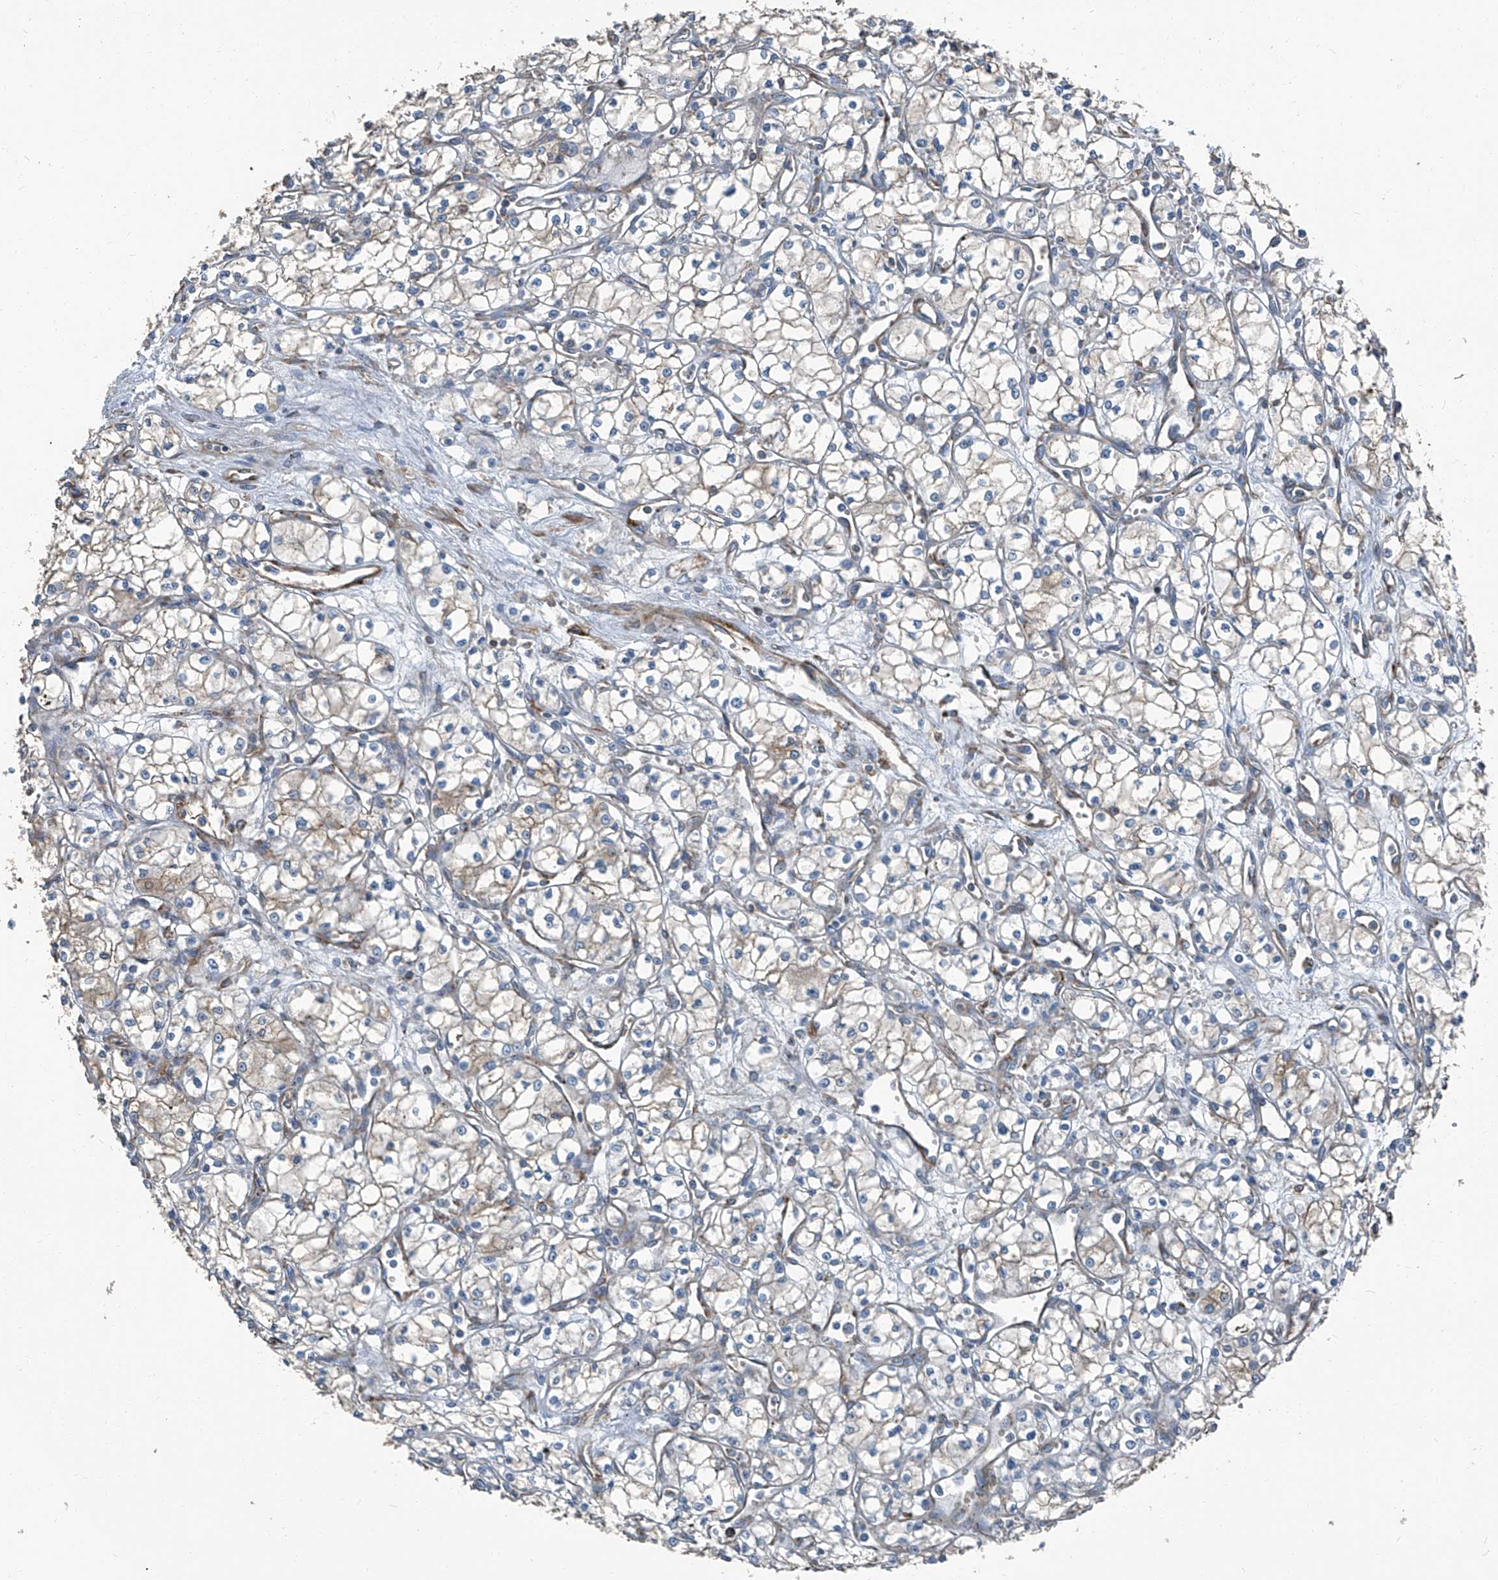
{"staining": {"intensity": "weak", "quantity": "25%-75%", "location": "cytoplasmic/membranous"}, "tissue": "renal cancer", "cell_type": "Tumor cells", "image_type": "cancer", "snomed": [{"axis": "morphology", "description": "Adenocarcinoma, NOS"}, {"axis": "topography", "description": "Kidney"}], "caption": "Immunohistochemical staining of adenocarcinoma (renal) shows weak cytoplasmic/membranous protein staining in approximately 25%-75% of tumor cells.", "gene": "SEPTIN7", "patient": {"sex": "male", "age": 59}}